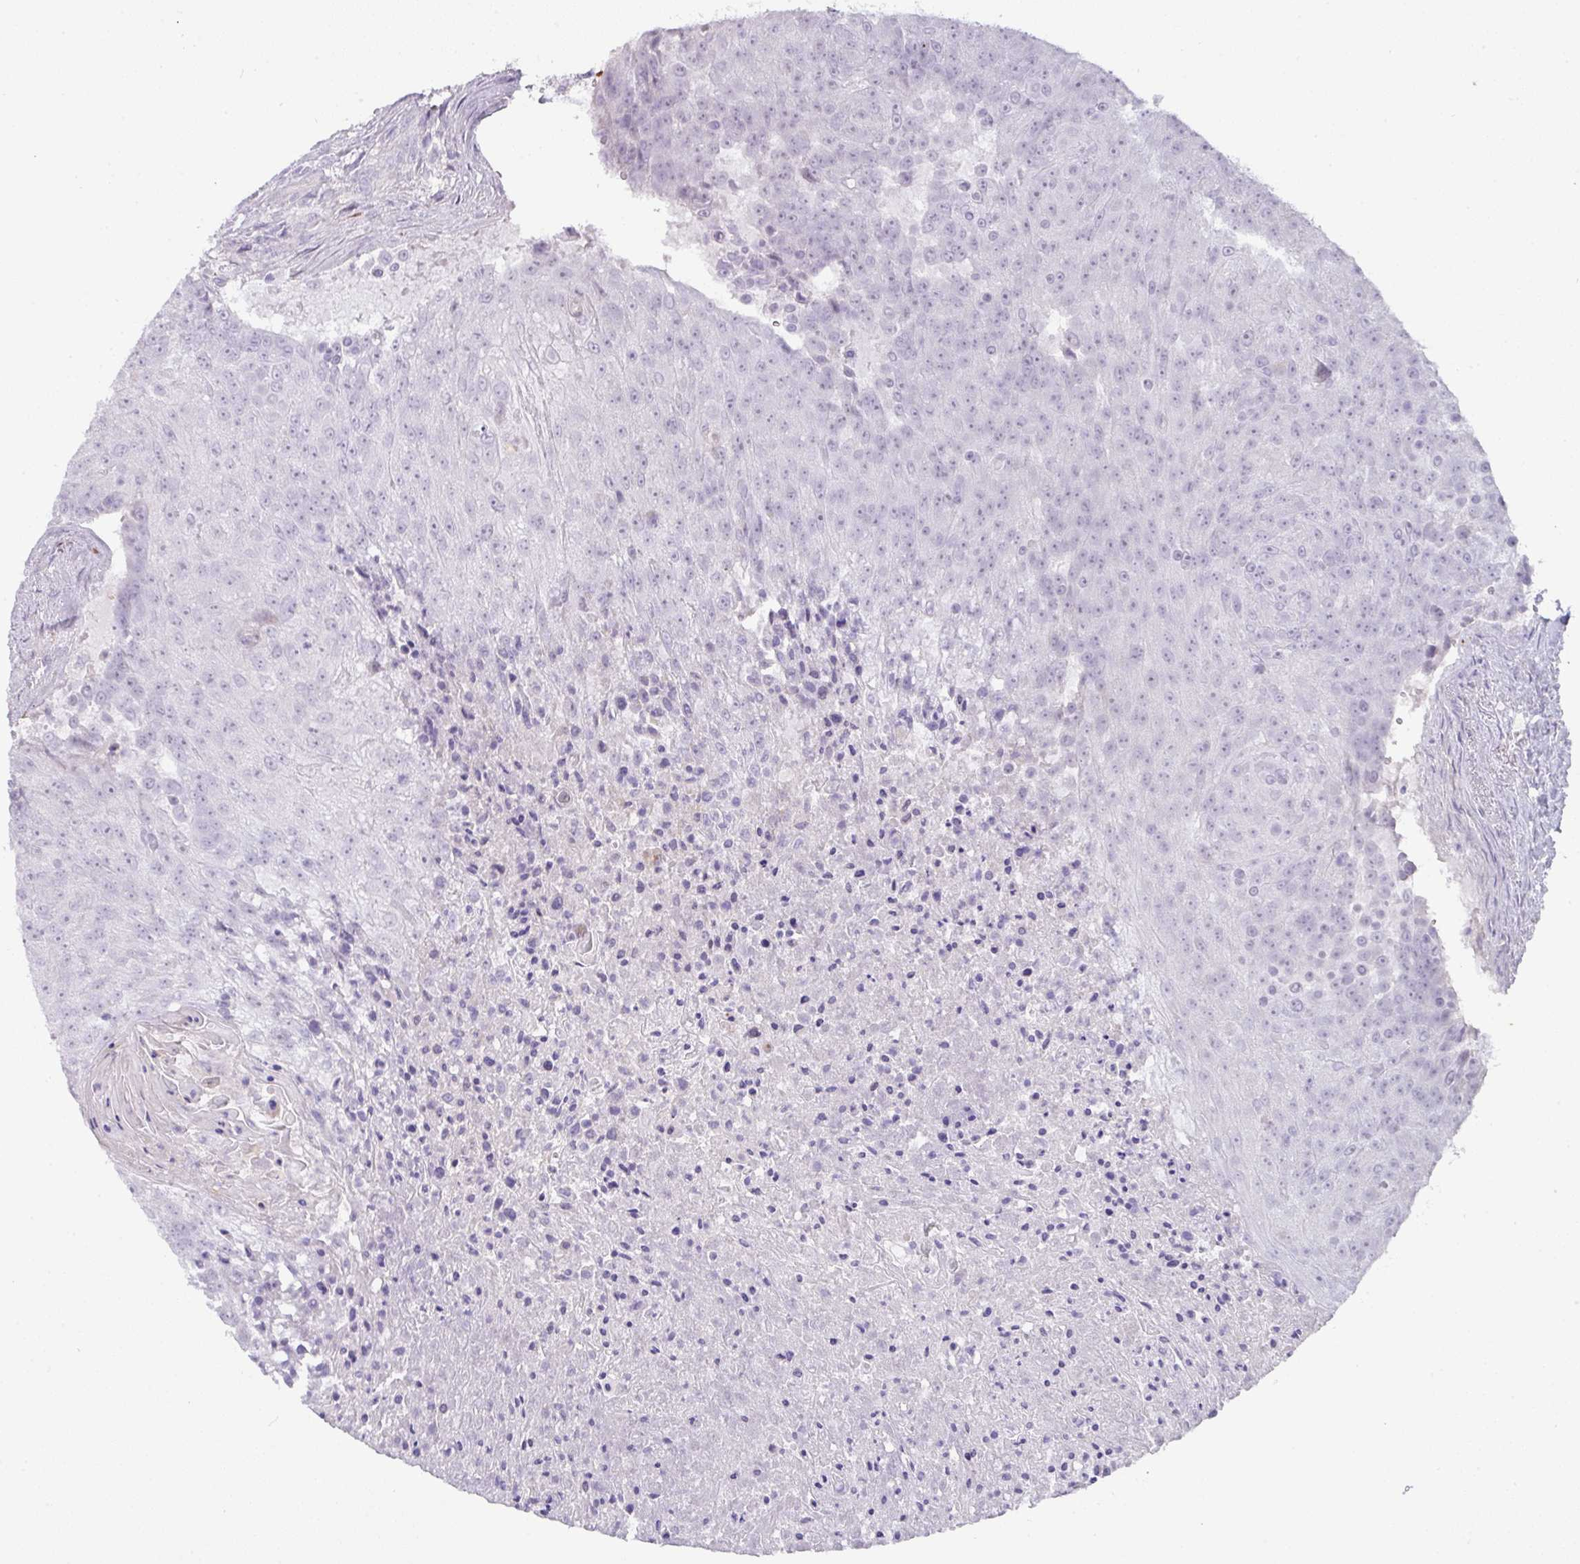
{"staining": {"intensity": "weak", "quantity": "<25%", "location": "nuclear"}, "tissue": "urothelial cancer", "cell_type": "Tumor cells", "image_type": "cancer", "snomed": [{"axis": "morphology", "description": "Urothelial carcinoma, High grade"}, {"axis": "topography", "description": "Urinary bladder"}], "caption": "The histopathology image exhibits no significant expression in tumor cells of high-grade urothelial carcinoma.", "gene": "OR52N1", "patient": {"sex": "female", "age": 63}}